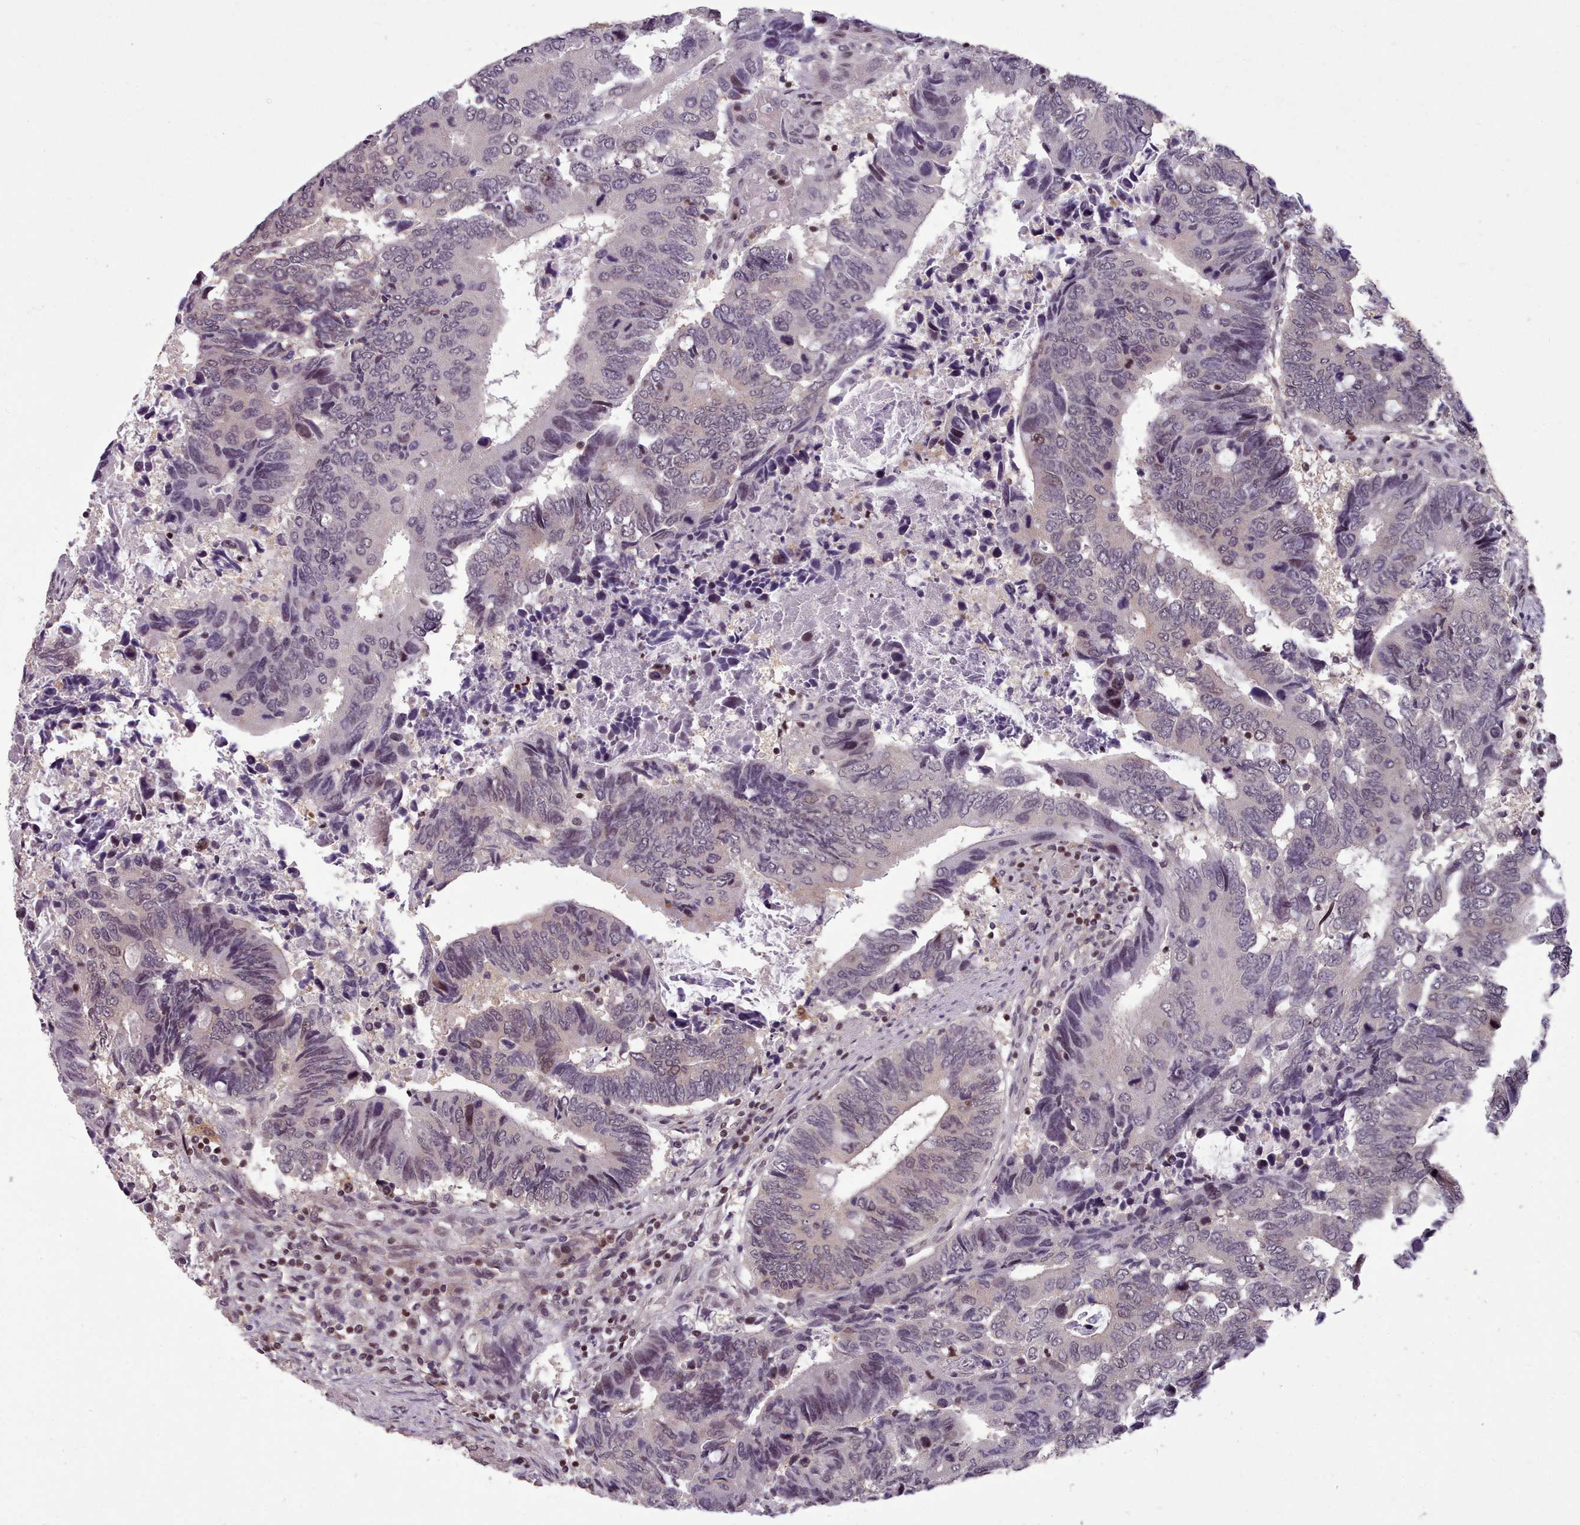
{"staining": {"intensity": "weak", "quantity": "<25%", "location": "nuclear"}, "tissue": "colorectal cancer", "cell_type": "Tumor cells", "image_type": "cancer", "snomed": [{"axis": "morphology", "description": "Adenocarcinoma, NOS"}, {"axis": "topography", "description": "Colon"}], "caption": "An immunohistochemistry micrograph of colorectal adenocarcinoma is shown. There is no staining in tumor cells of colorectal adenocarcinoma. Nuclei are stained in blue.", "gene": "ENSA", "patient": {"sex": "male", "age": 87}}